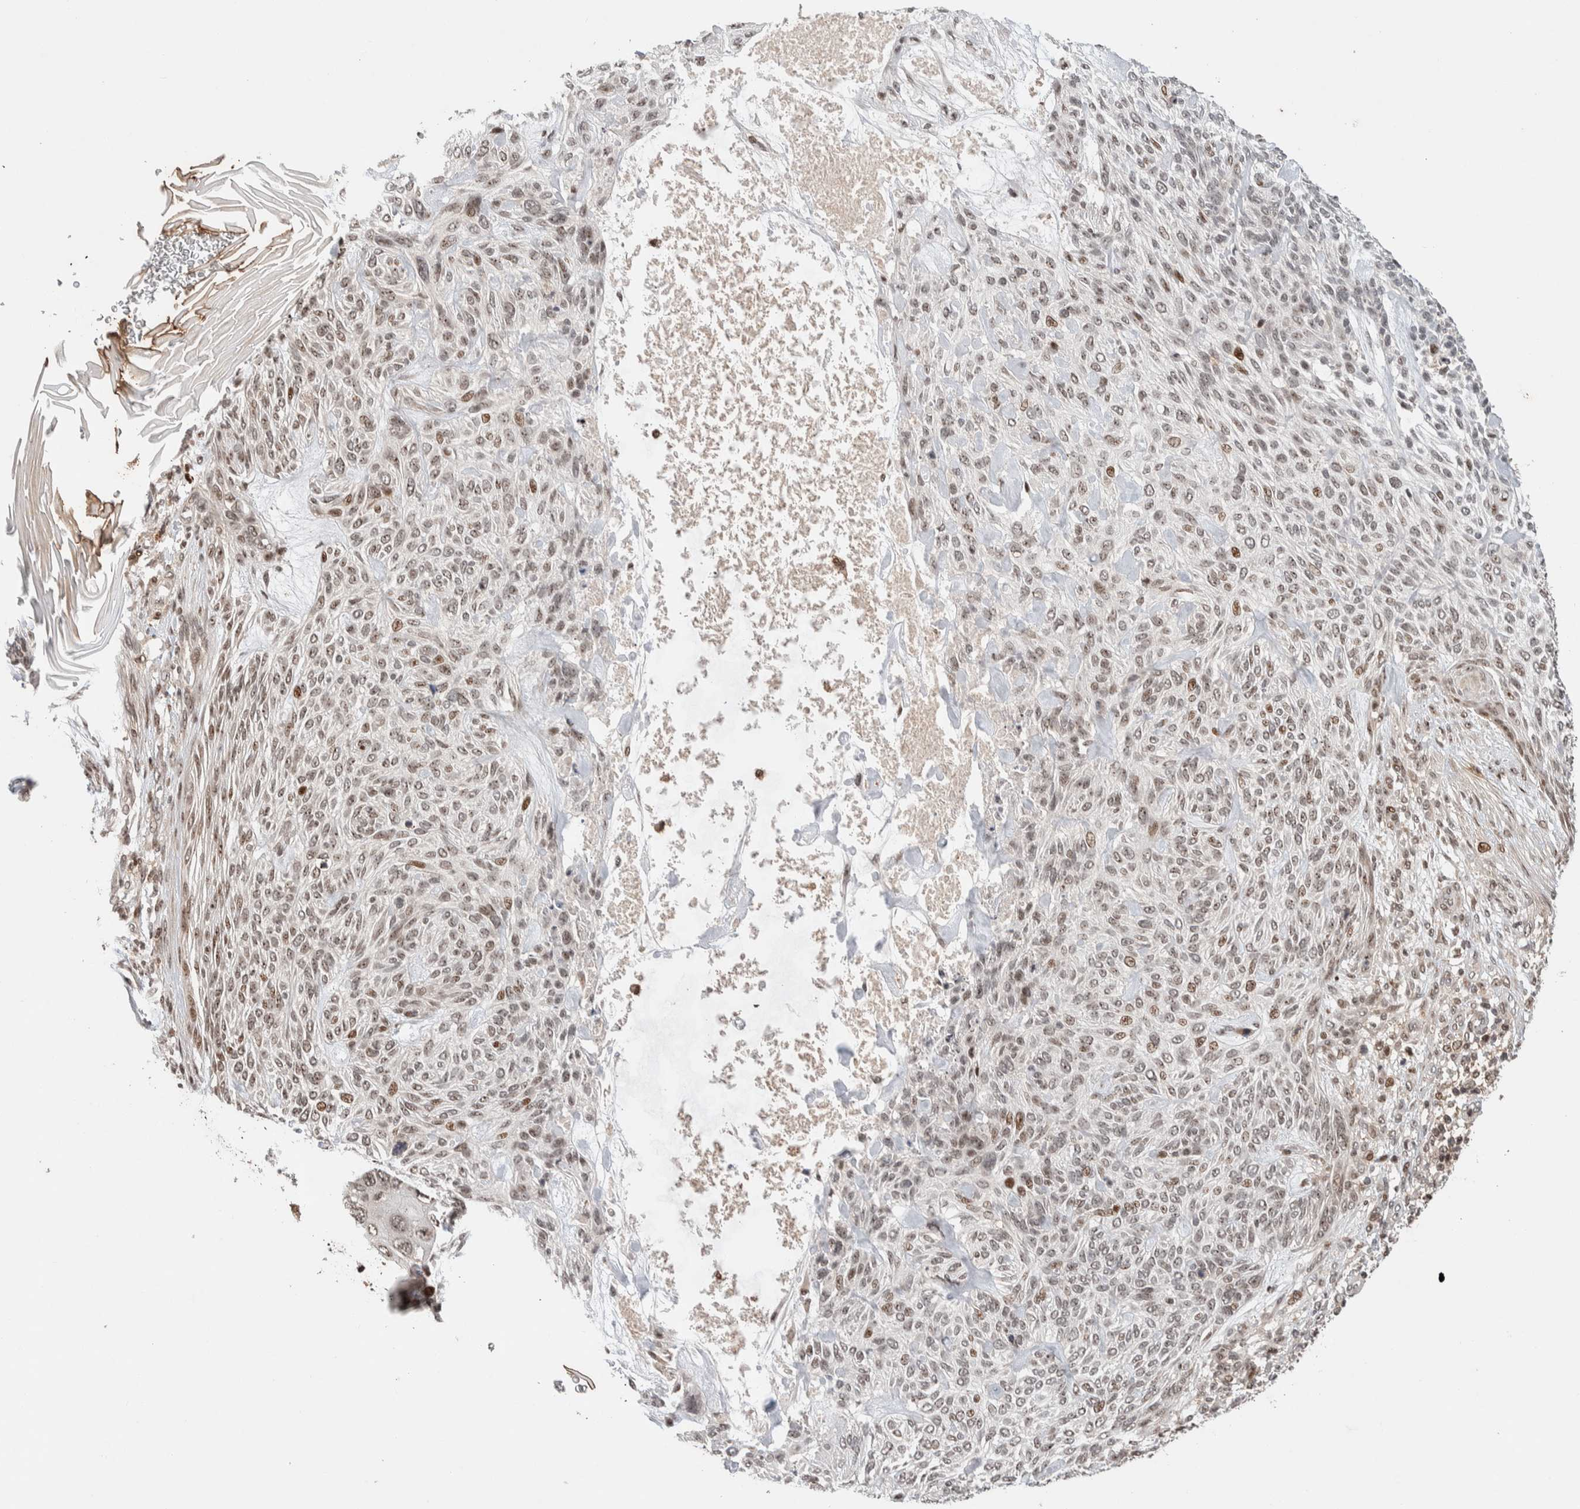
{"staining": {"intensity": "weak", "quantity": ">75%", "location": "nuclear"}, "tissue": "skin cancer", "cell_type": "Tumor cells", "image_type": "cancer", "snomed": [{"axis": "morphology", "description": "Basal cell carcinoma"}, {"axis": "topography", "description": "Skin"}], "caption": "Immunohistochemical staining of human basal cell carcinoma (skin) exhibits weak nuclear protein staining in approximately >75% of tumor cells. (Brightfield microscopy of DAB IHC at high magnification).", "gene": "ZNF521", "patient": {"sex": "male", "age": 55}}